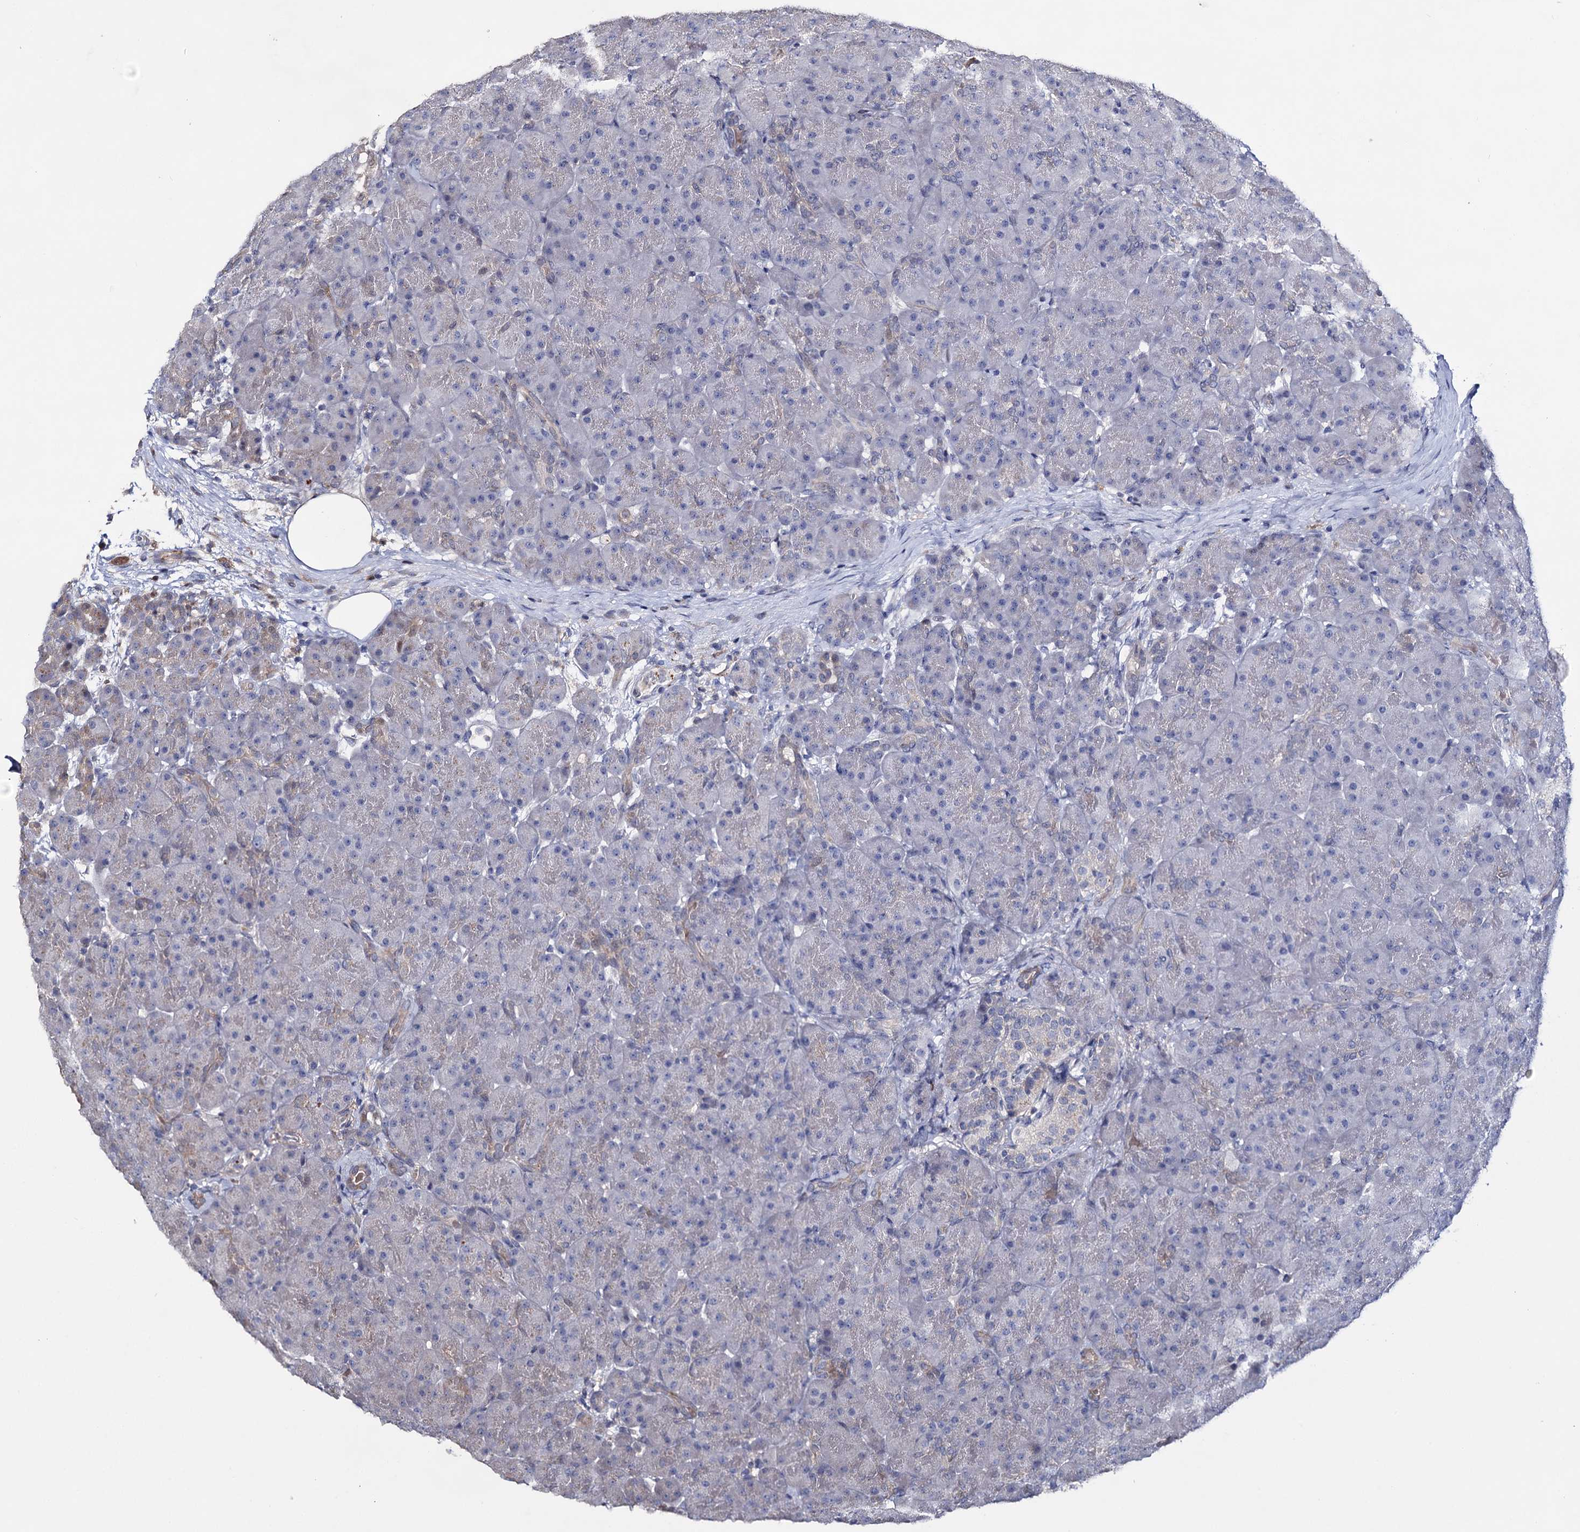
{"staining": {"intensity": "negative", "quantity": "none", "location": "none"}, "tissue": "pancreas", "cell_type": "Exocrine glandular cells", "image_type": "normal", "snomed": [{"axis": "morphology", "description": "Normal tissue, NOS"}, {"axis": "topography", "description": "Pancreas"}], "caption": "IHC histopathology image of normal pancreas: pancreas stained with DAB reveals no significant protein expression in exocrine glandular cells.", "gene": "DNAH6", "patient": {"sex": "male", "age": 66}}